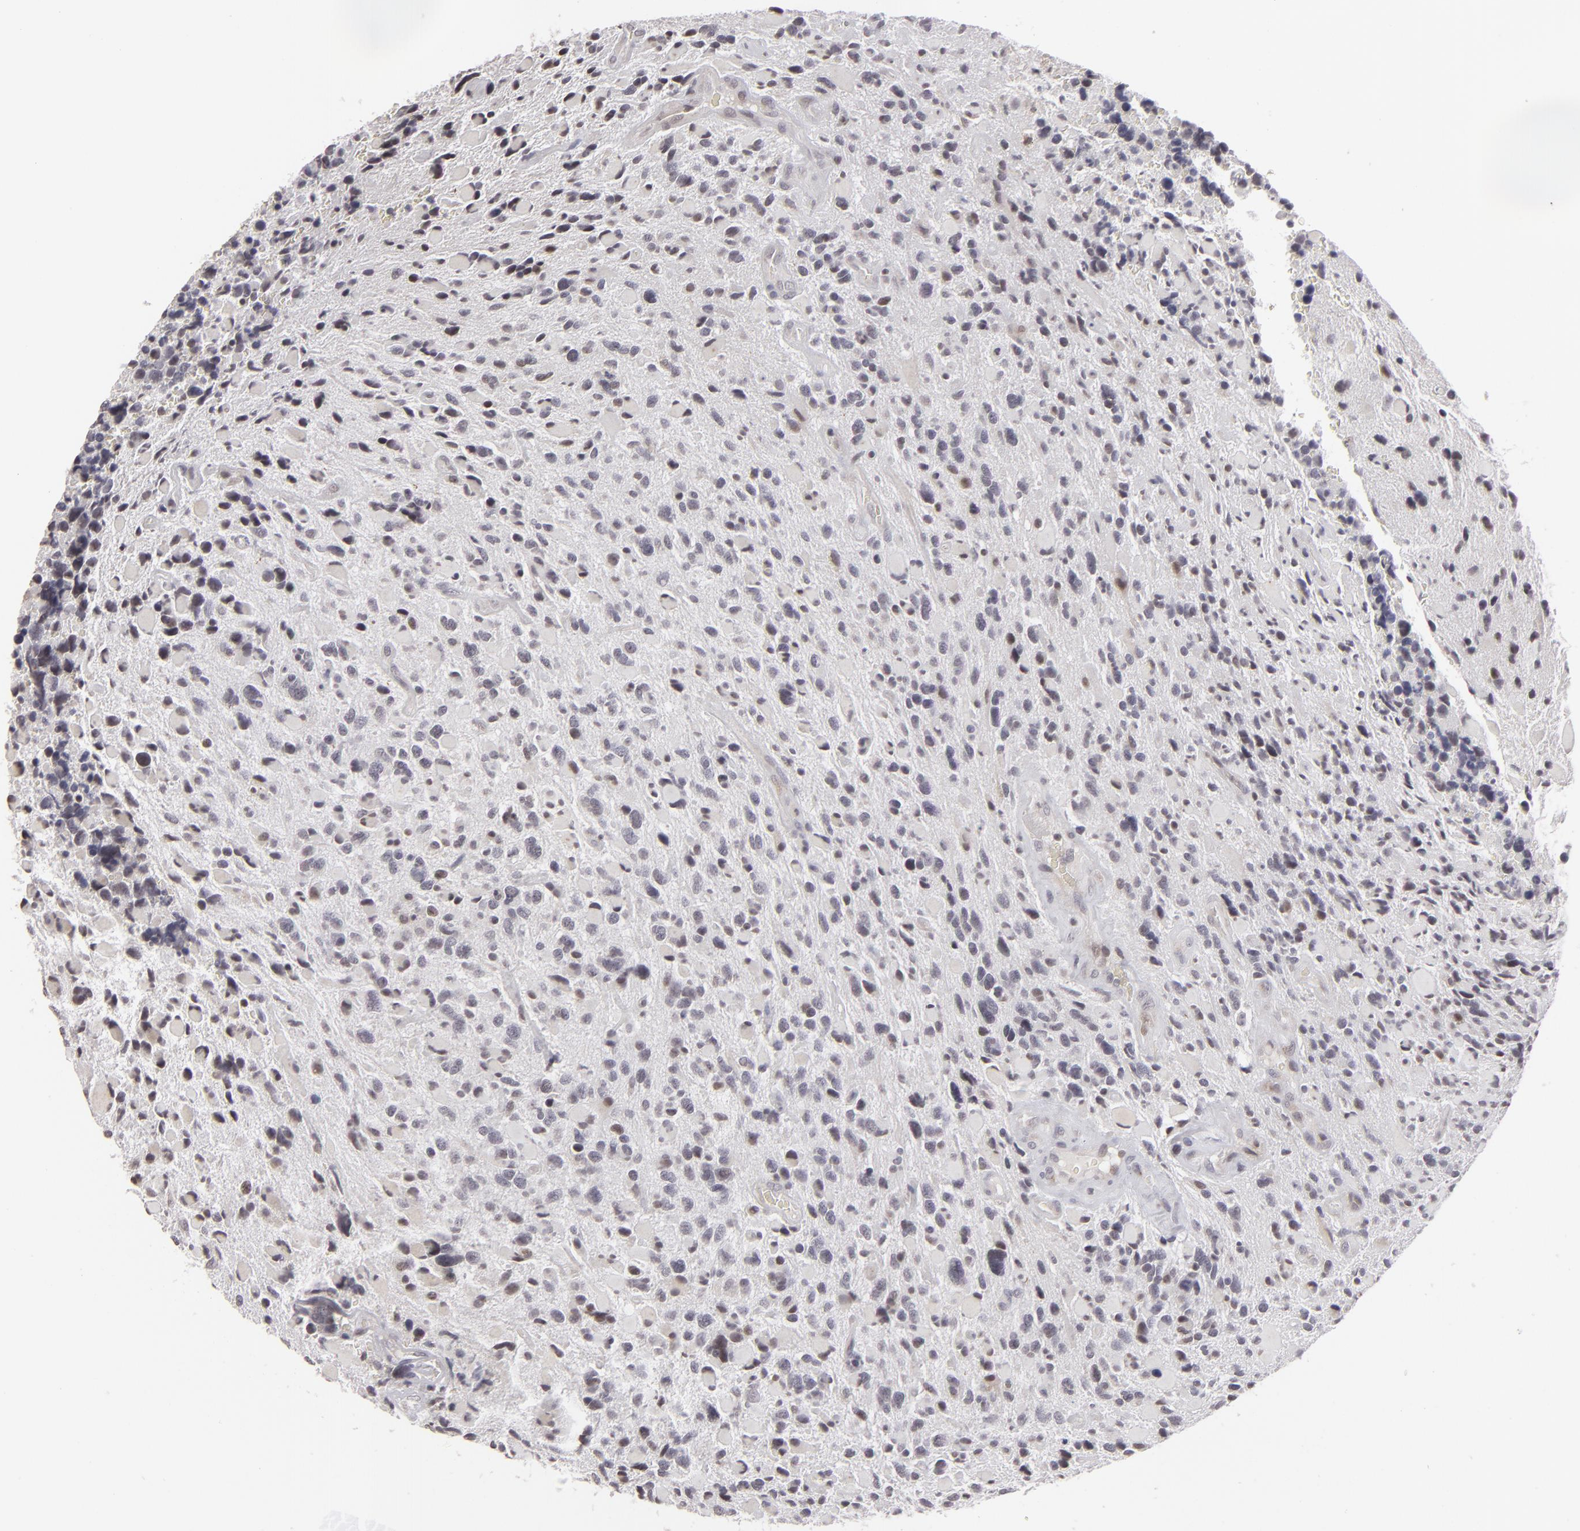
{"staining": {"intensity": "negative", "quantity": "none", "location": "none"}, "tissue": "glioma", "cell_type": "Tumor cells", "image_type": "cancer", "snomed": [{"axis": "morphology", "description": "Glioma, malignant, High grade"}, {"axis": "topography", "description": "Brain"}], "caption": "Protein analysis of malignant glioma (high-grade) exhibits no significant expression in tumor cells.", "gene": "CLDN2", "patient": {"sex": "female", "age": 37}}